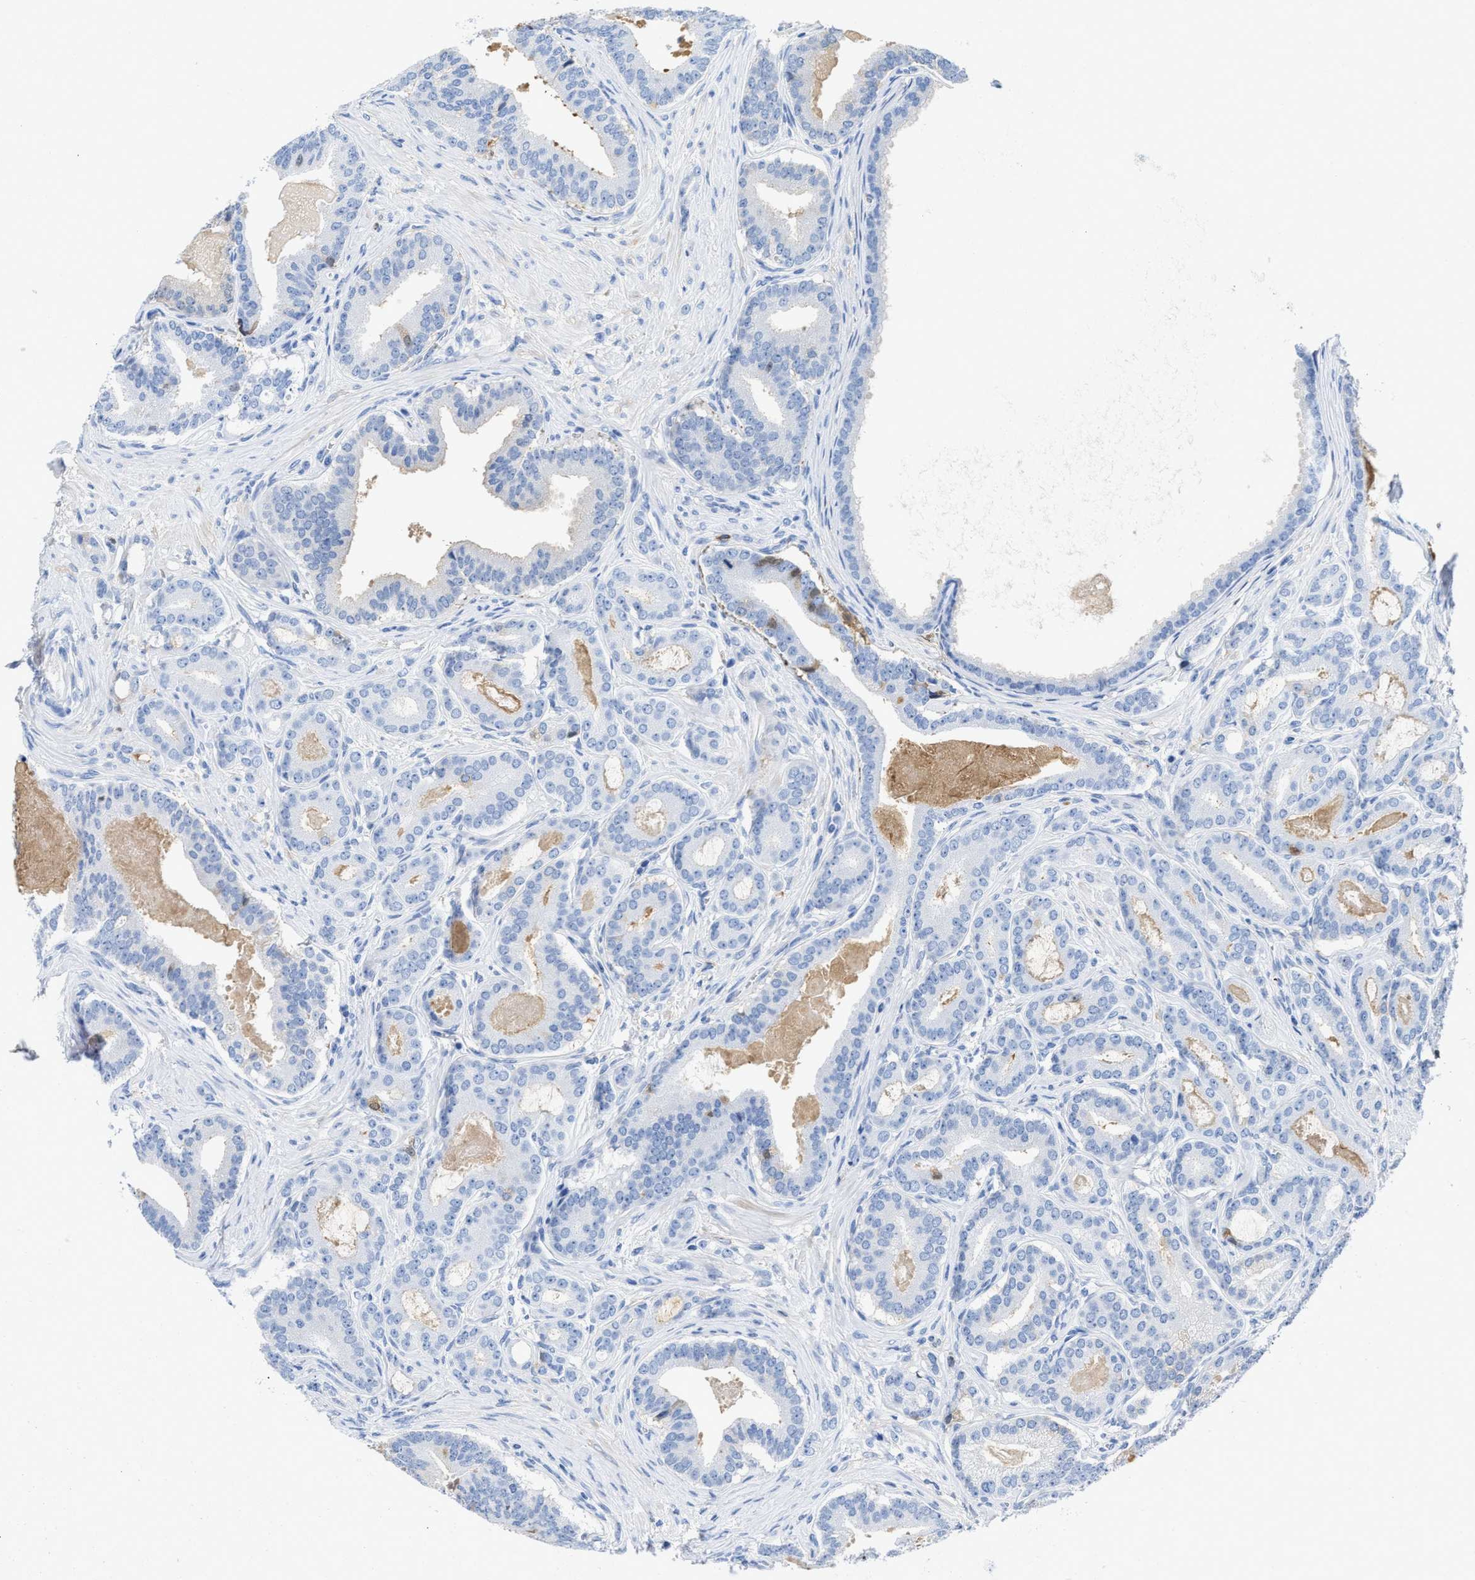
{"staining": {"intensity": "negative", "quantity": "none", "location": "none"}, "tissue": "prostate cancer", "cell_type": "Tumor cells", "image_type": "cancer", "snomed": [{"axis": "morphology", "description": "Adenocarcinoma, High grade"}, {"axis": "topography", "description": "Prostate"}], "caption": "This is a micrograph of immunohistochemistry staining of prostate cancer, which shows no positivity in tumor cells. (DAB immunohistochemistry (IHC), high magnification).", "gene": "GC", "patient": {"sex": "male", "age": 60}}